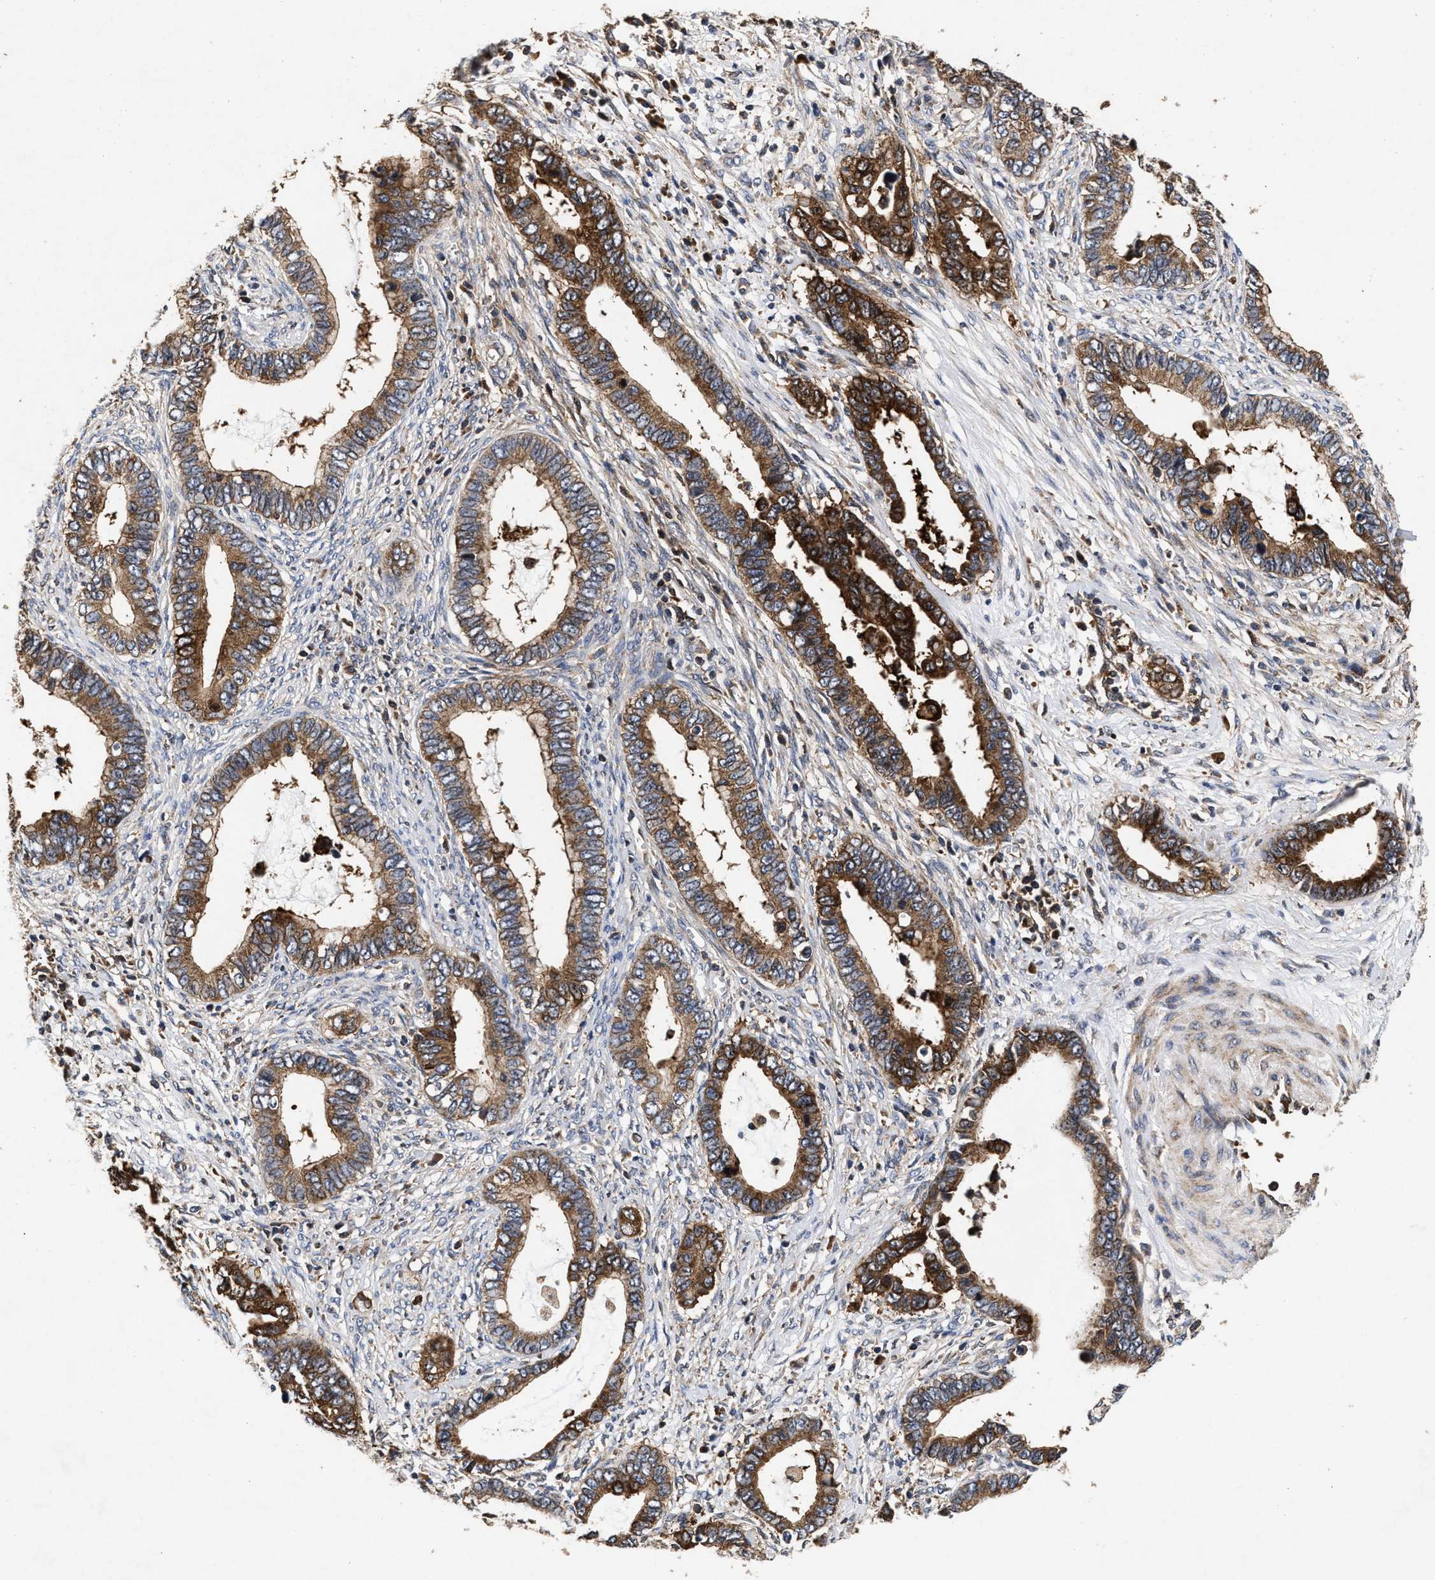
{"staining": {"intensity": "strong", "quantity": ">75%", "location": "cytoplasmic/membranous"}, "tissue": "cervical cancer", "cell_type": "Tumor cells", "image_type": "cancer", "snomed": [{"axis": "morphology", "description": "Adenocarcinoma, NOS"}, {"axis": "topography", "description": "Cervix"}], "caption": "Strong cytoplasmic/membranous protein expression is present in about >75% of tumor cells in adenocarcinoma (cervical).", "gene": "NFKB2", "patient": {"sex": "female", "age": 44}}